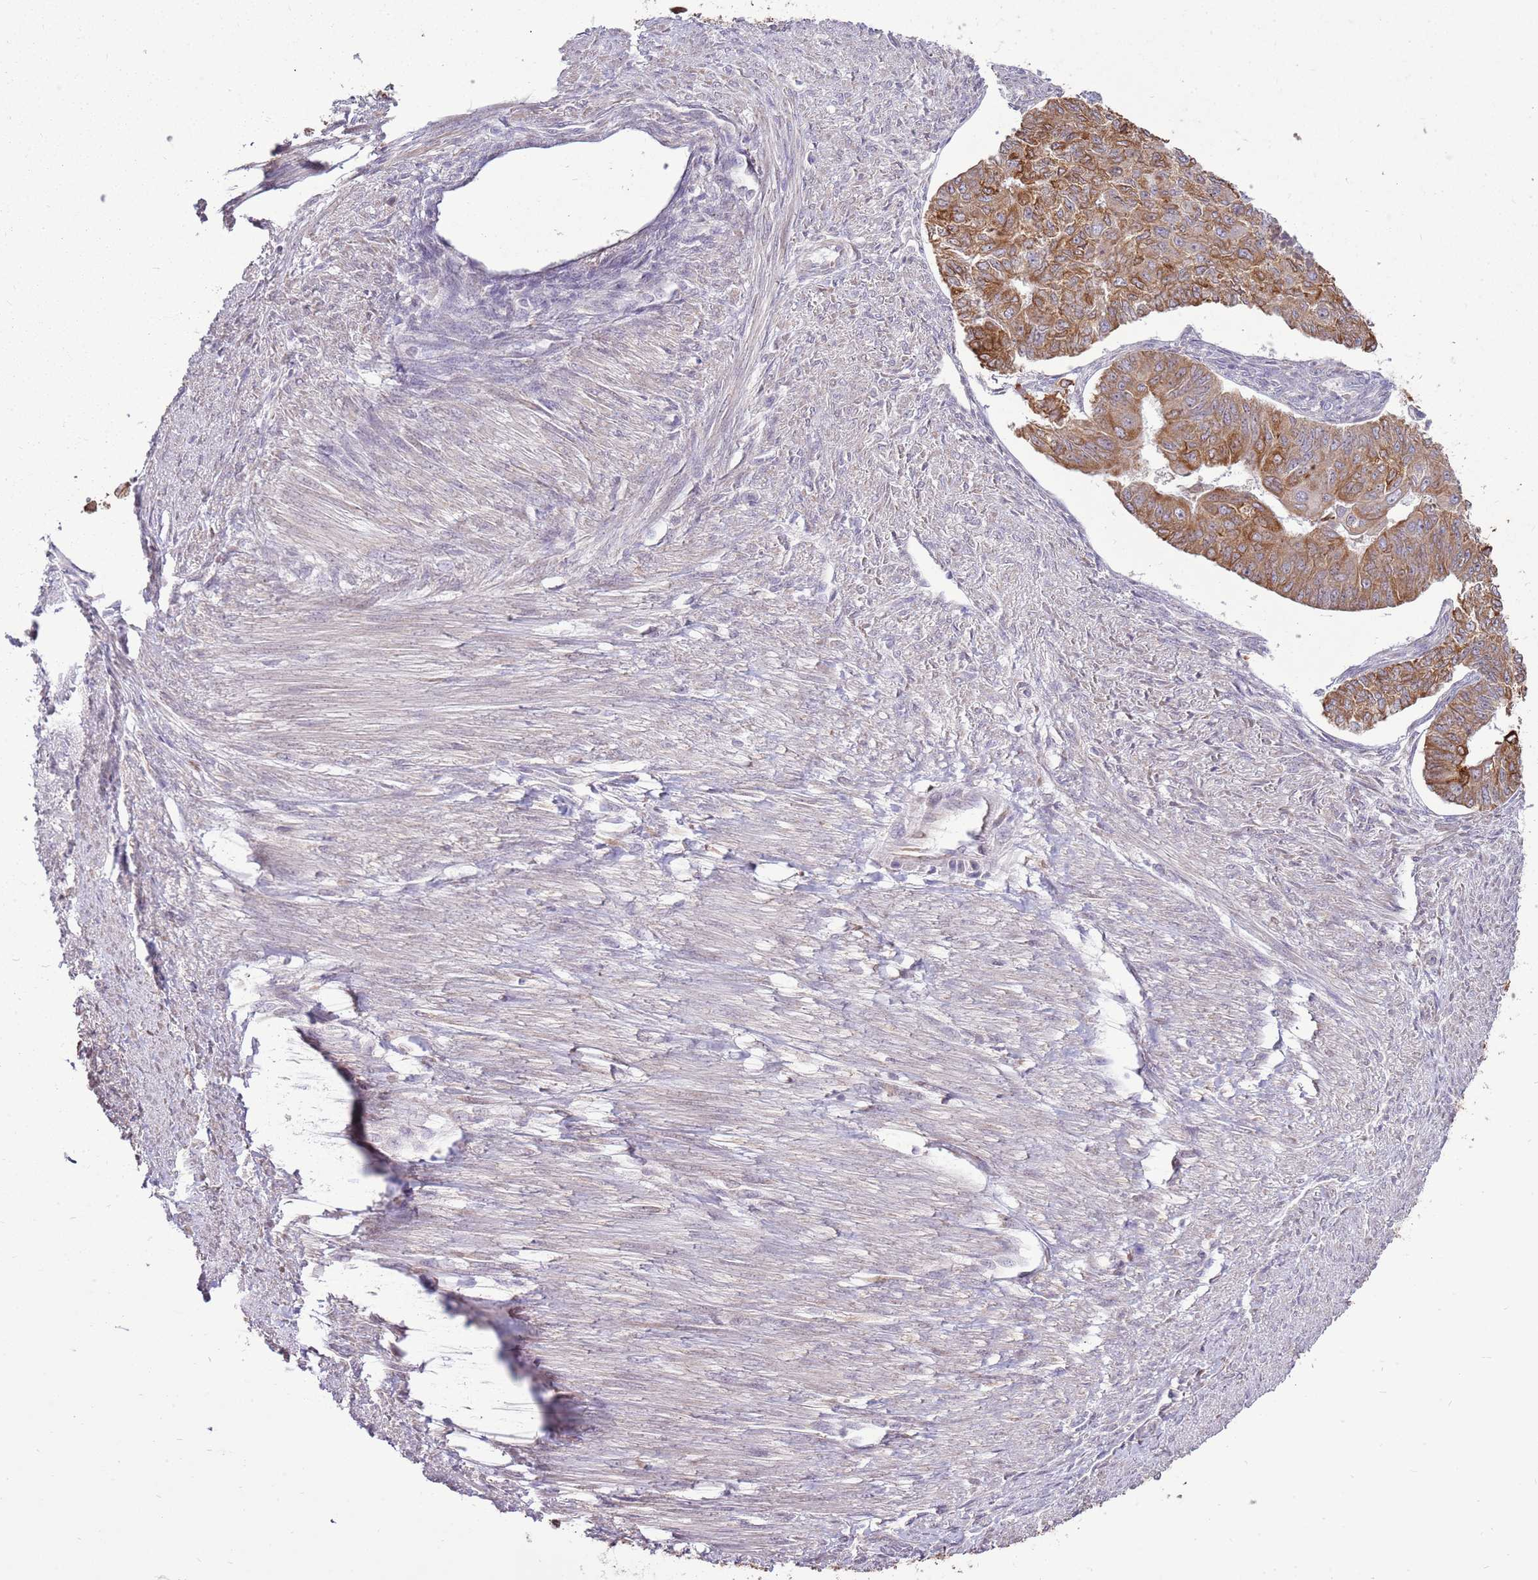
{"staining": {"intensity": "moderate", "quantity": ">75%", "location": "cytoplasmic/membranous"}, "tissue": "endometrial cancer", "cell_type": "Tumor cells", "image_type": "cancer", "snomed": [{"axis": "morphology", "description": "Adenocarcinoma, NOS"}, {"axis": "topography", "description": "Endometrium"}], "caption": "The image reveals a brown stain indicating the presence of a protein in the cytoplasmic/membranous of tumor cells in endometrial adenocarcinoma.", "gene": "UGGT2", "patient": {"sex": "female", "age": 32}}